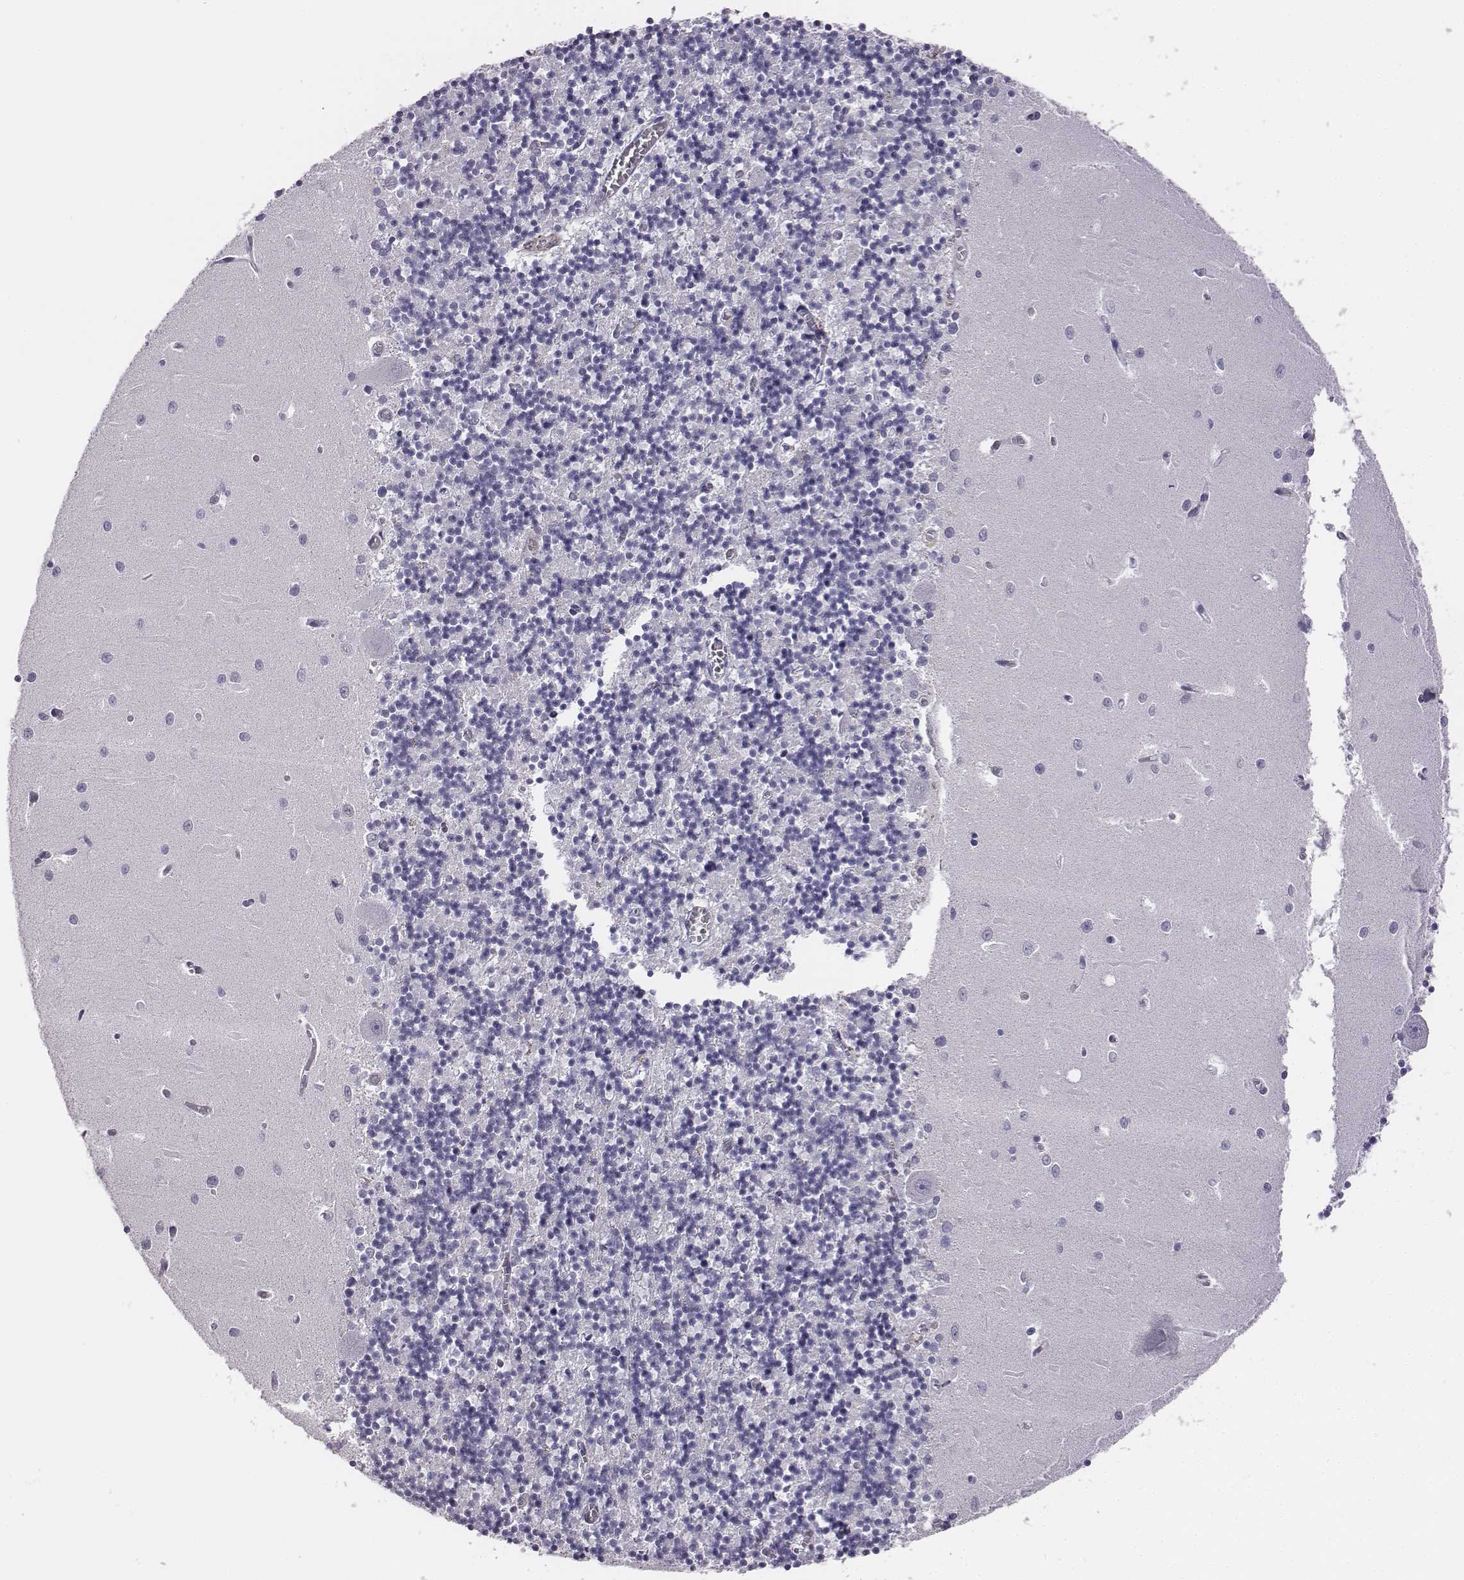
{"staining": {"intensity": "negative", "quantity": "none", "location": "none"}, "tissue": "cerebellum", "cell_type": "Cells in granular layer", "image_type": "normal", "snomed": [{"axis": "morphology", "description": "Normal tissue, NOS"}, {"axis": "topography", "description": "Cerebellum"}], "caption": "Cells in granular layer are negative for protein expression in benign human cerebellum. The staining is performed using DAB (3,3'-diaminobenzidine) brown chromogen with nuclei counter-stained in using hematoxylin.", "gene": "ADAM7", "patient": {"sex": "female", "age": 64}}